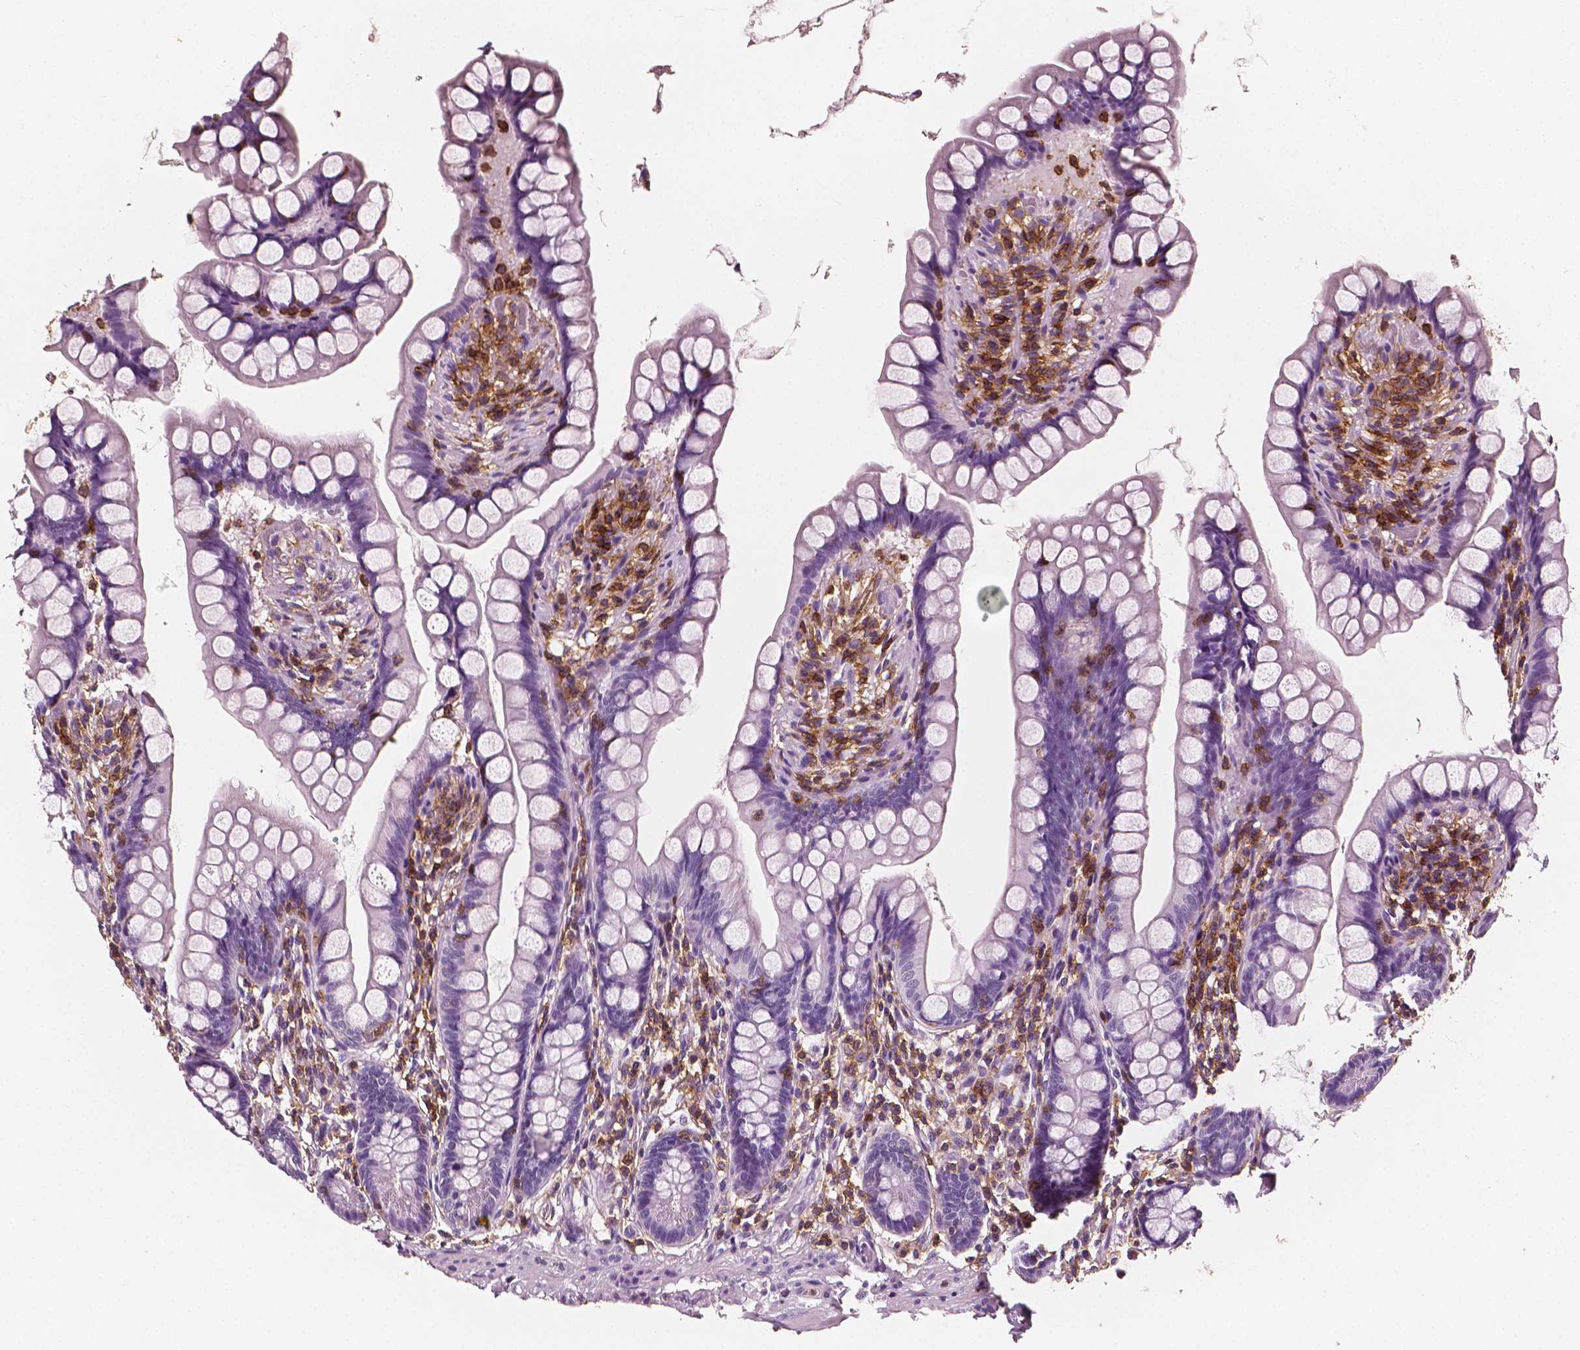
{"staining": {"intensity": "negative", "quantity": "none", "location": "none"}, "tissue": "small intestine", "cell_type": "Glandular cells", "image_type": "normal", "snomed": [{"axis": "morphology", "description": "Normal tissue, NOS"}, {"axis": "topography", "description": "Small intestine"}], "caption": "High power microscopy photomicrograph of an immunohistochemistry photomicrograph of unremarkable small intestine, revealing no significant staining in glandular cells.", "gene": "PTPRC", "patient": {"sex": "male", "age": 70}}